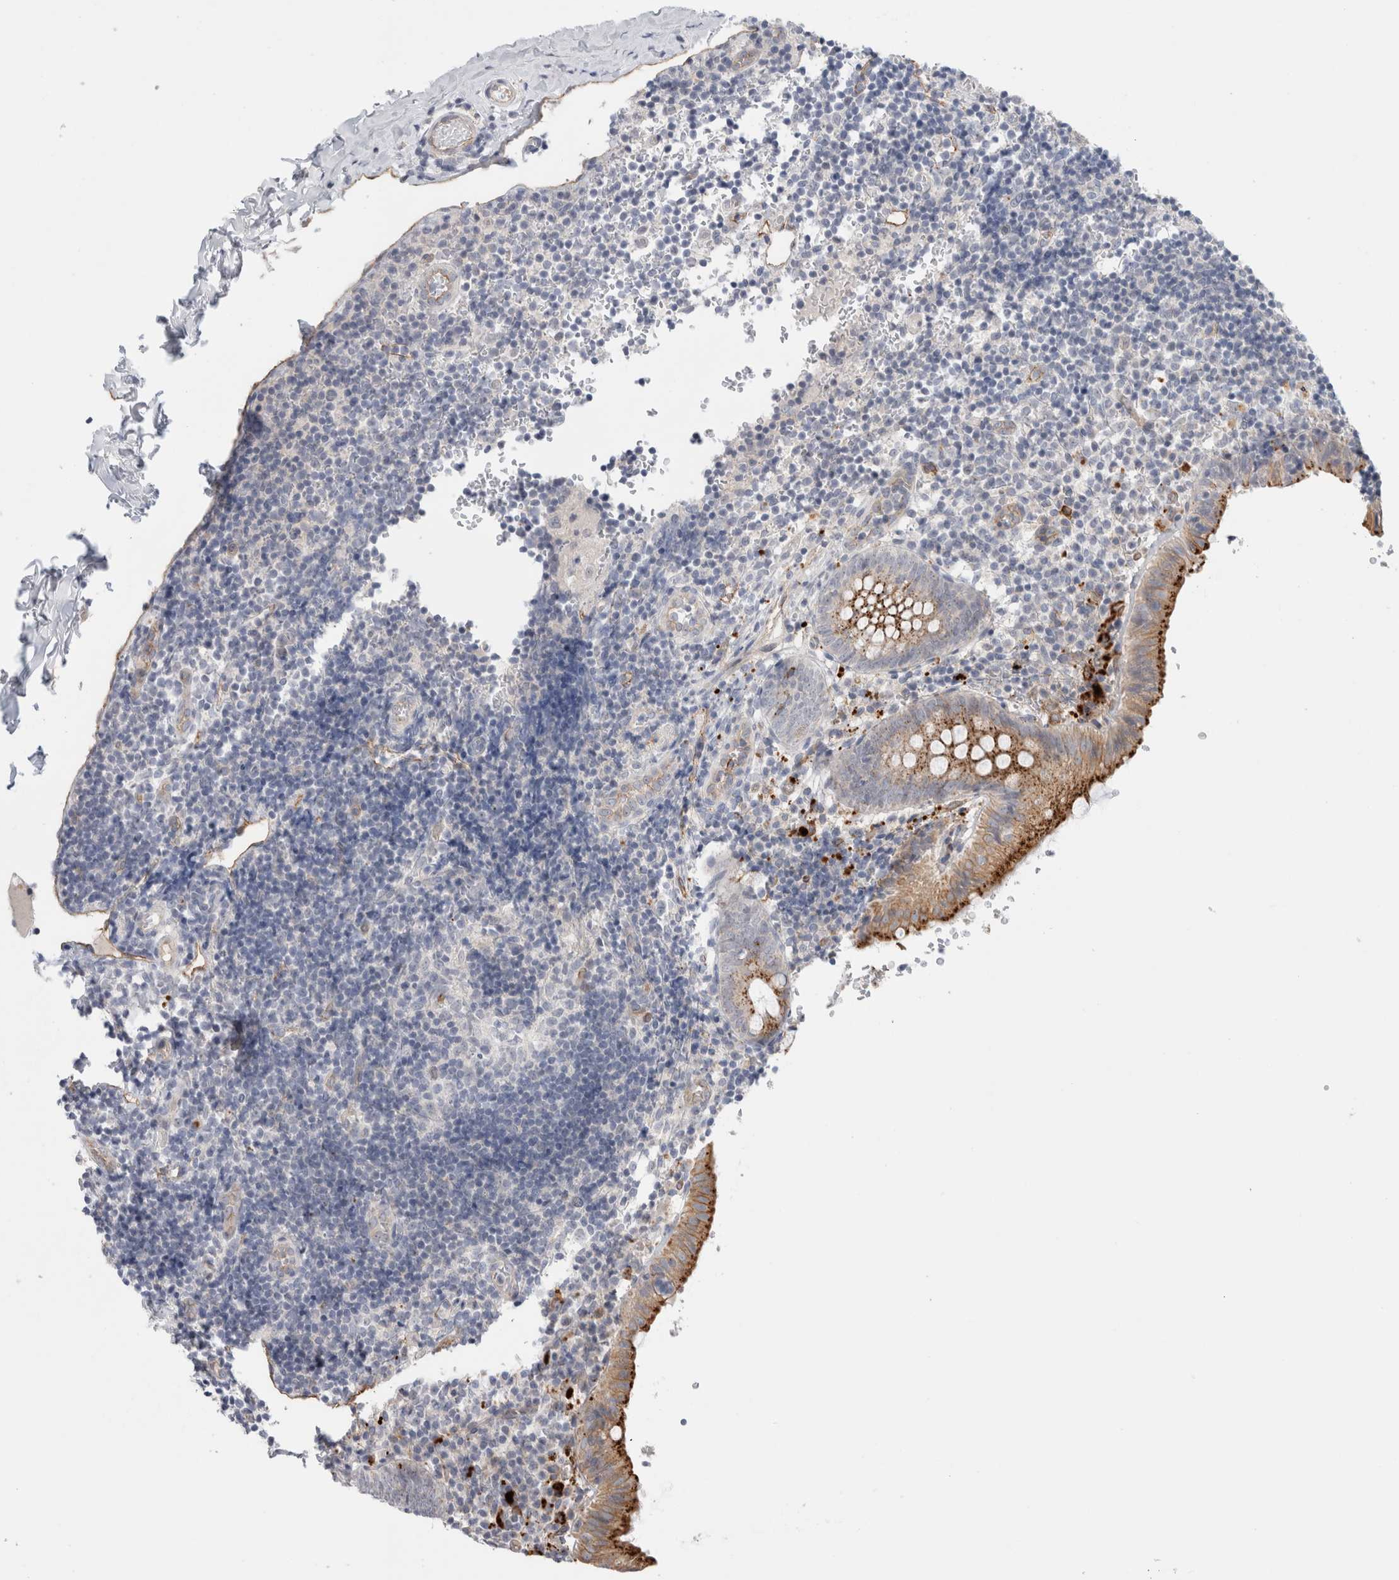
{"staining": {"intensity": "moderate", "quantity": ">75%", "location": "cytoplasmic/membranous"}, "tissue": "appendix", "cell_type": "Glandular cells", "image_type": "normal", "snomed": [{"axis": "morphology", "description": "Normal tissue, NOS"}, {"axis": "topography", "description": "Appendix"}], "caption": "A photomicrograph of appendix stained for a protein exhibits moderate cytoplasmic/membranous brown staining in glandular cells.", "gene": "ANKMY1", "patient": {"sex": "male", "age": 8}}